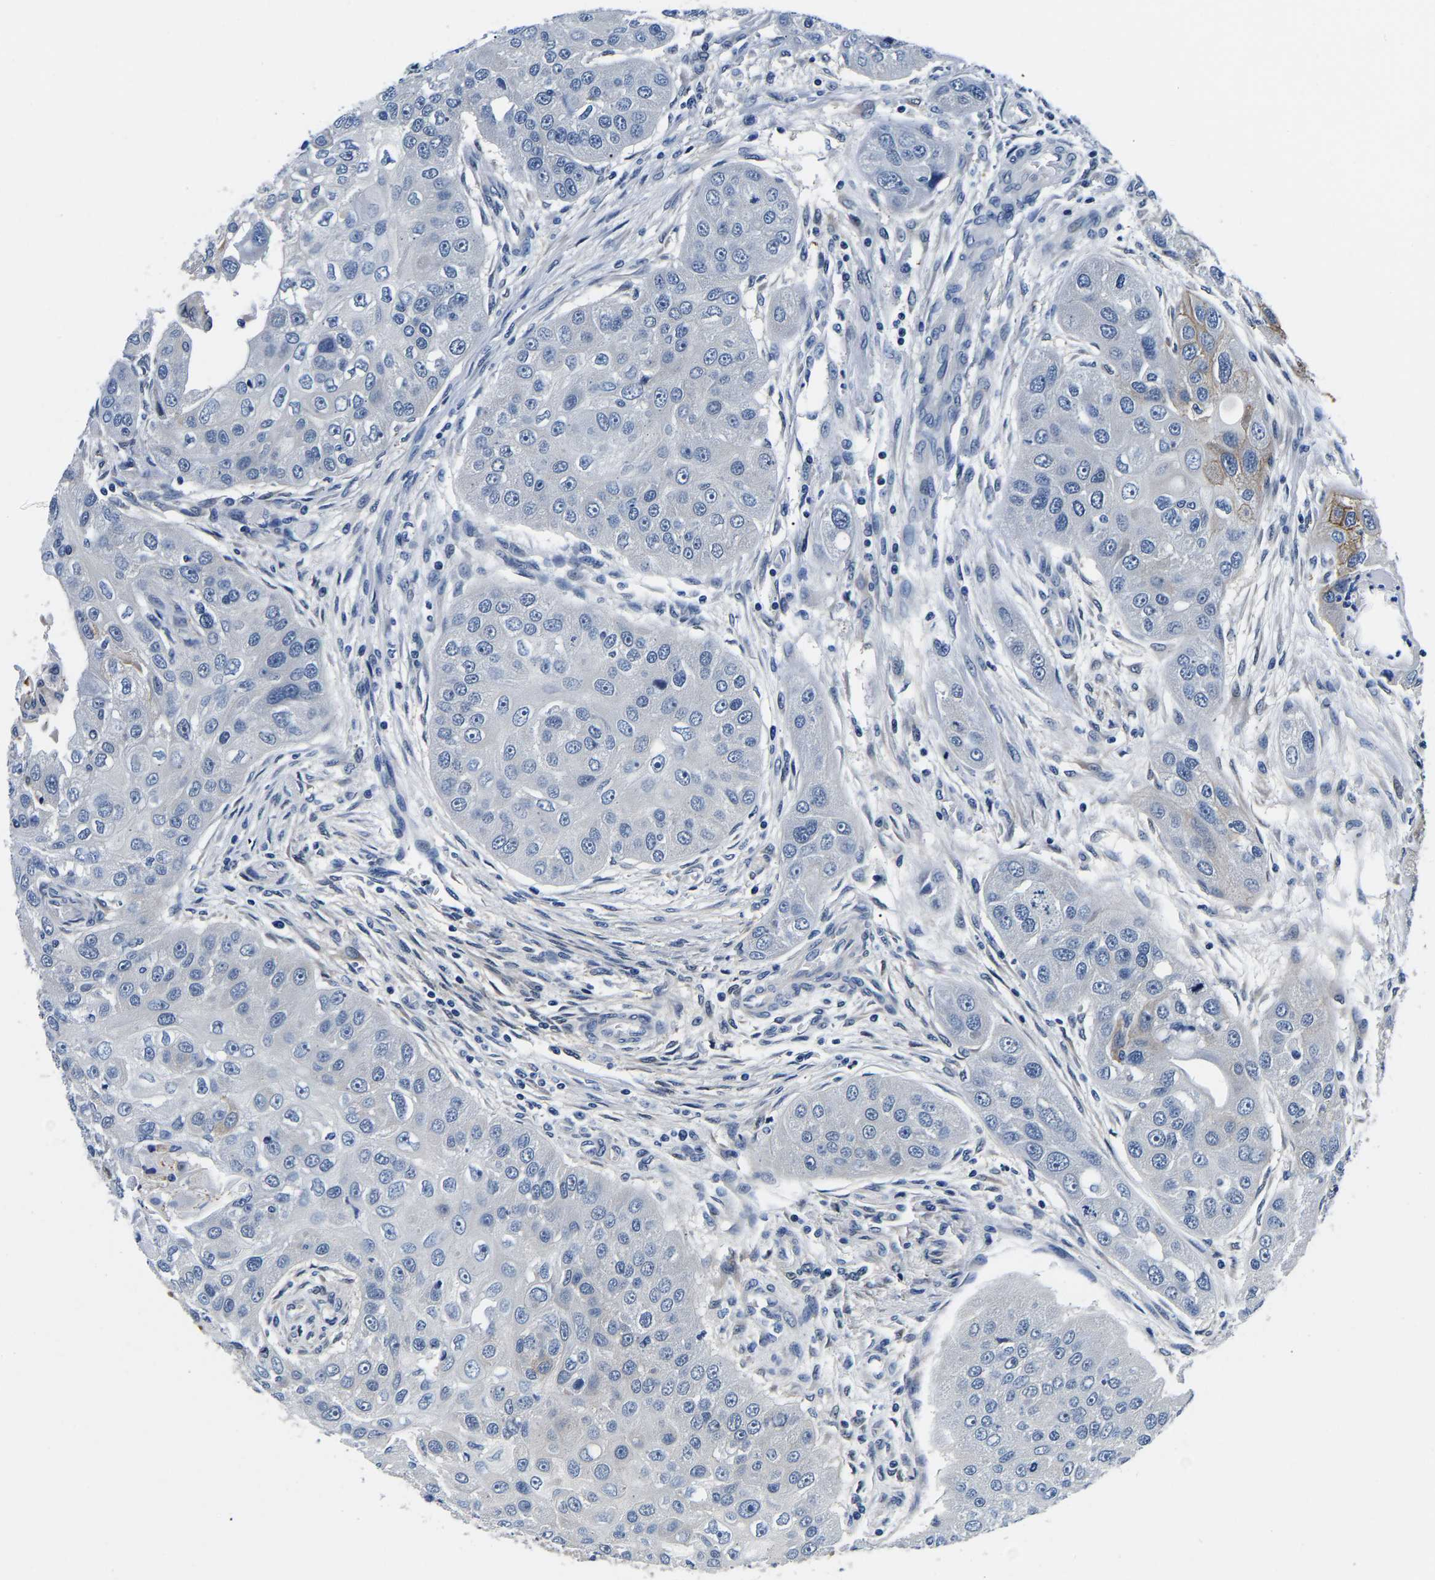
{"staining": {"intensity": "negative", "quantity": "none", "location": "none"}, "tissue": "head and neck cancer", "cell_type": "Tumor cells", "image_type": "cancer", "snomed": [{"axis": "morphology", "description": "Normal tissue, NOS"}, {"axis": "morphology", "description": "Squamous cell carcinoma, NOS"}, {"axis": "topography", "description": "Skeletal muscle"}, {"axis": "topography", "description": "Head-Neck"}], "caption": "Micrograph shows no protein positivity in tumor cells of squamous cell carcinoma (head and neck) tissue. (DAB immunohistochemistry, high magnification).", "gene": "ACO1", "patient": {"sex": "male", "age": 51}}